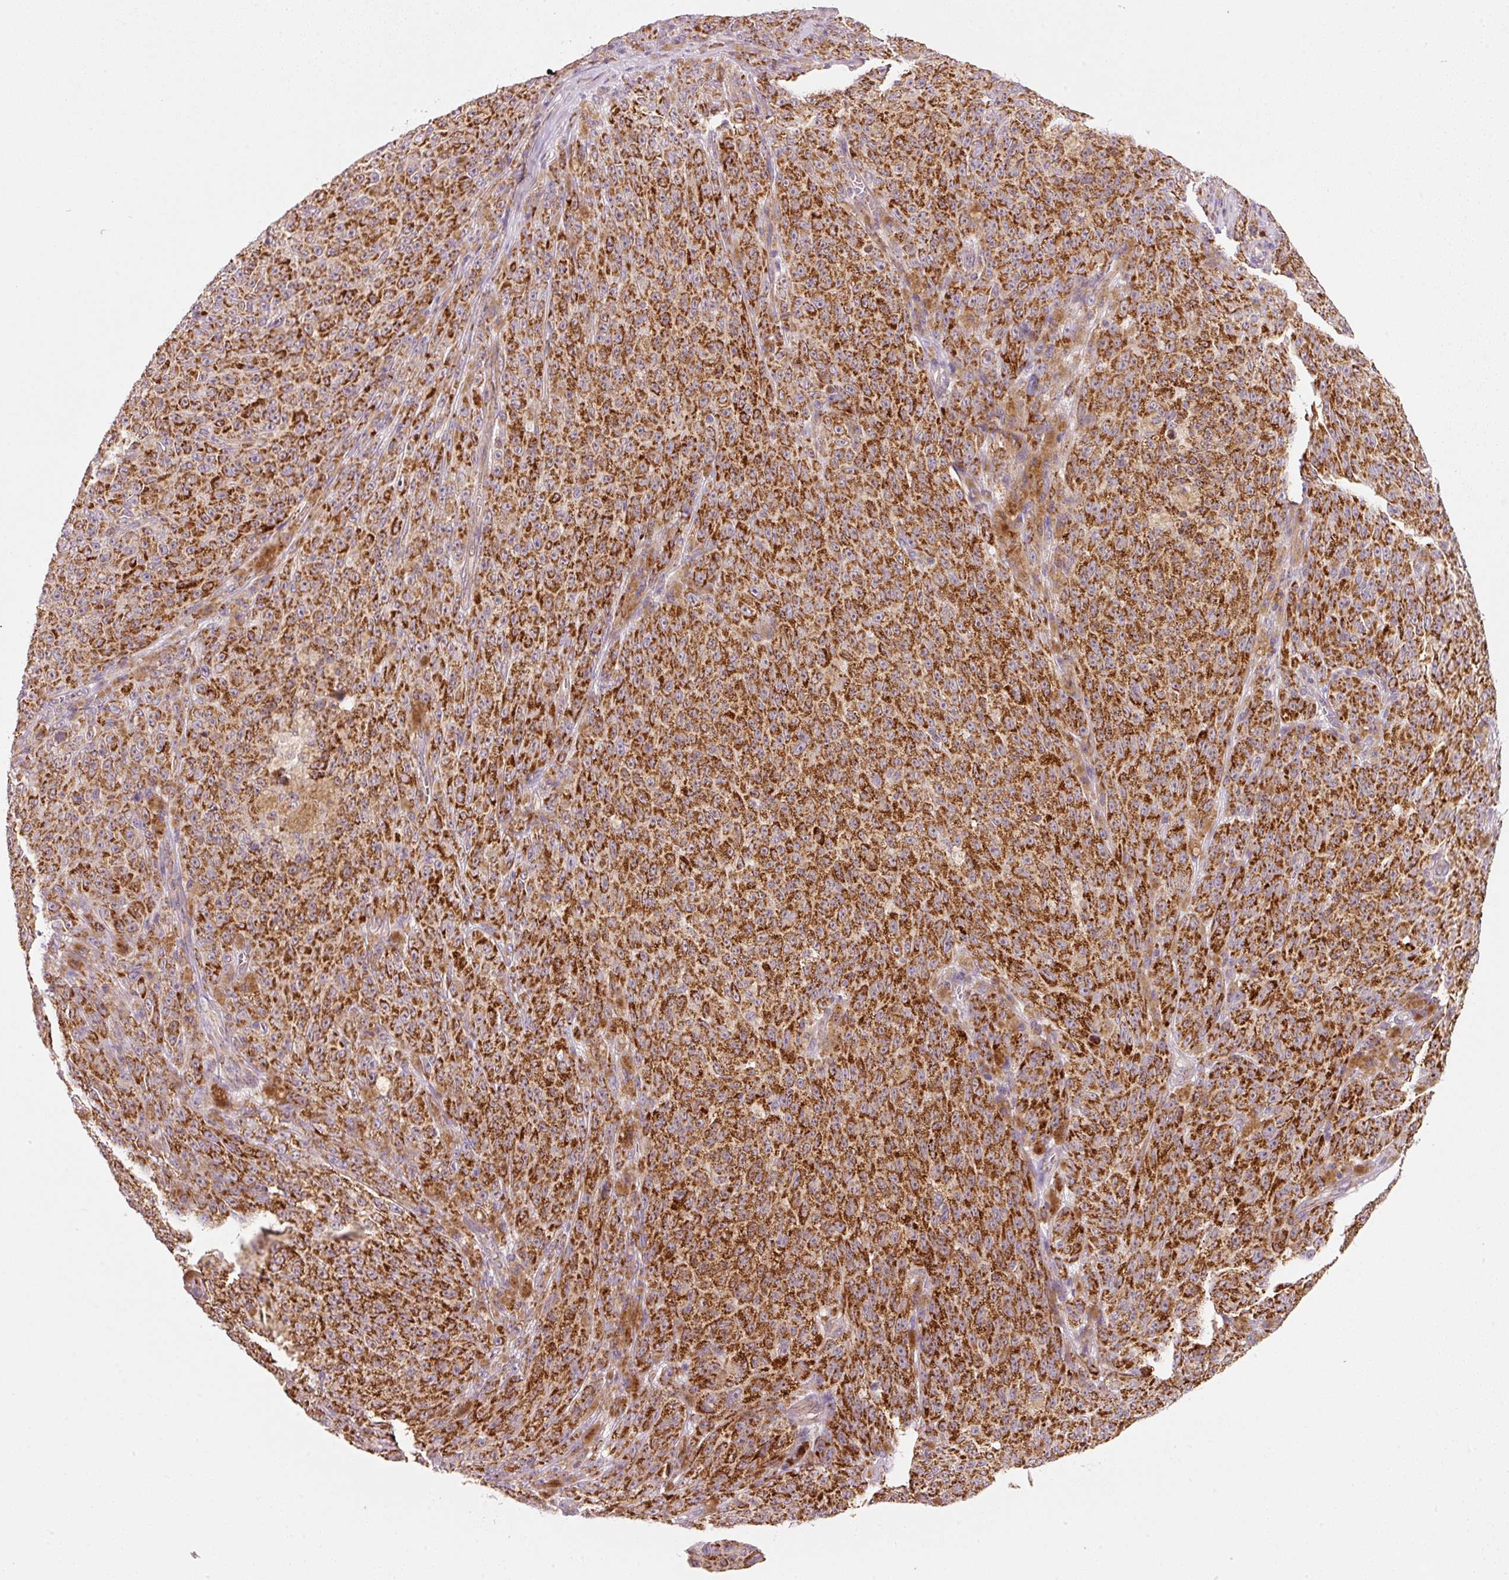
{"staining": {"intensity": "strong", "quantity": ">75%", "location": "cytoplasmic/membranous"}, "tissue": "melanoma", "cell_type": "Tumor cells", "image_type": "cancer", "snomed": [{"axis": "morphology", "description": "Malignant melanoma, NOS"}, {"axis": "topography", "description": "Skin"}], "caption": "Human malignant melanoma stained with a protein marker reveals strong staining in tumor cells.", "gene": "FAM78B", "patient": {"sex": "female", "age": 82}}